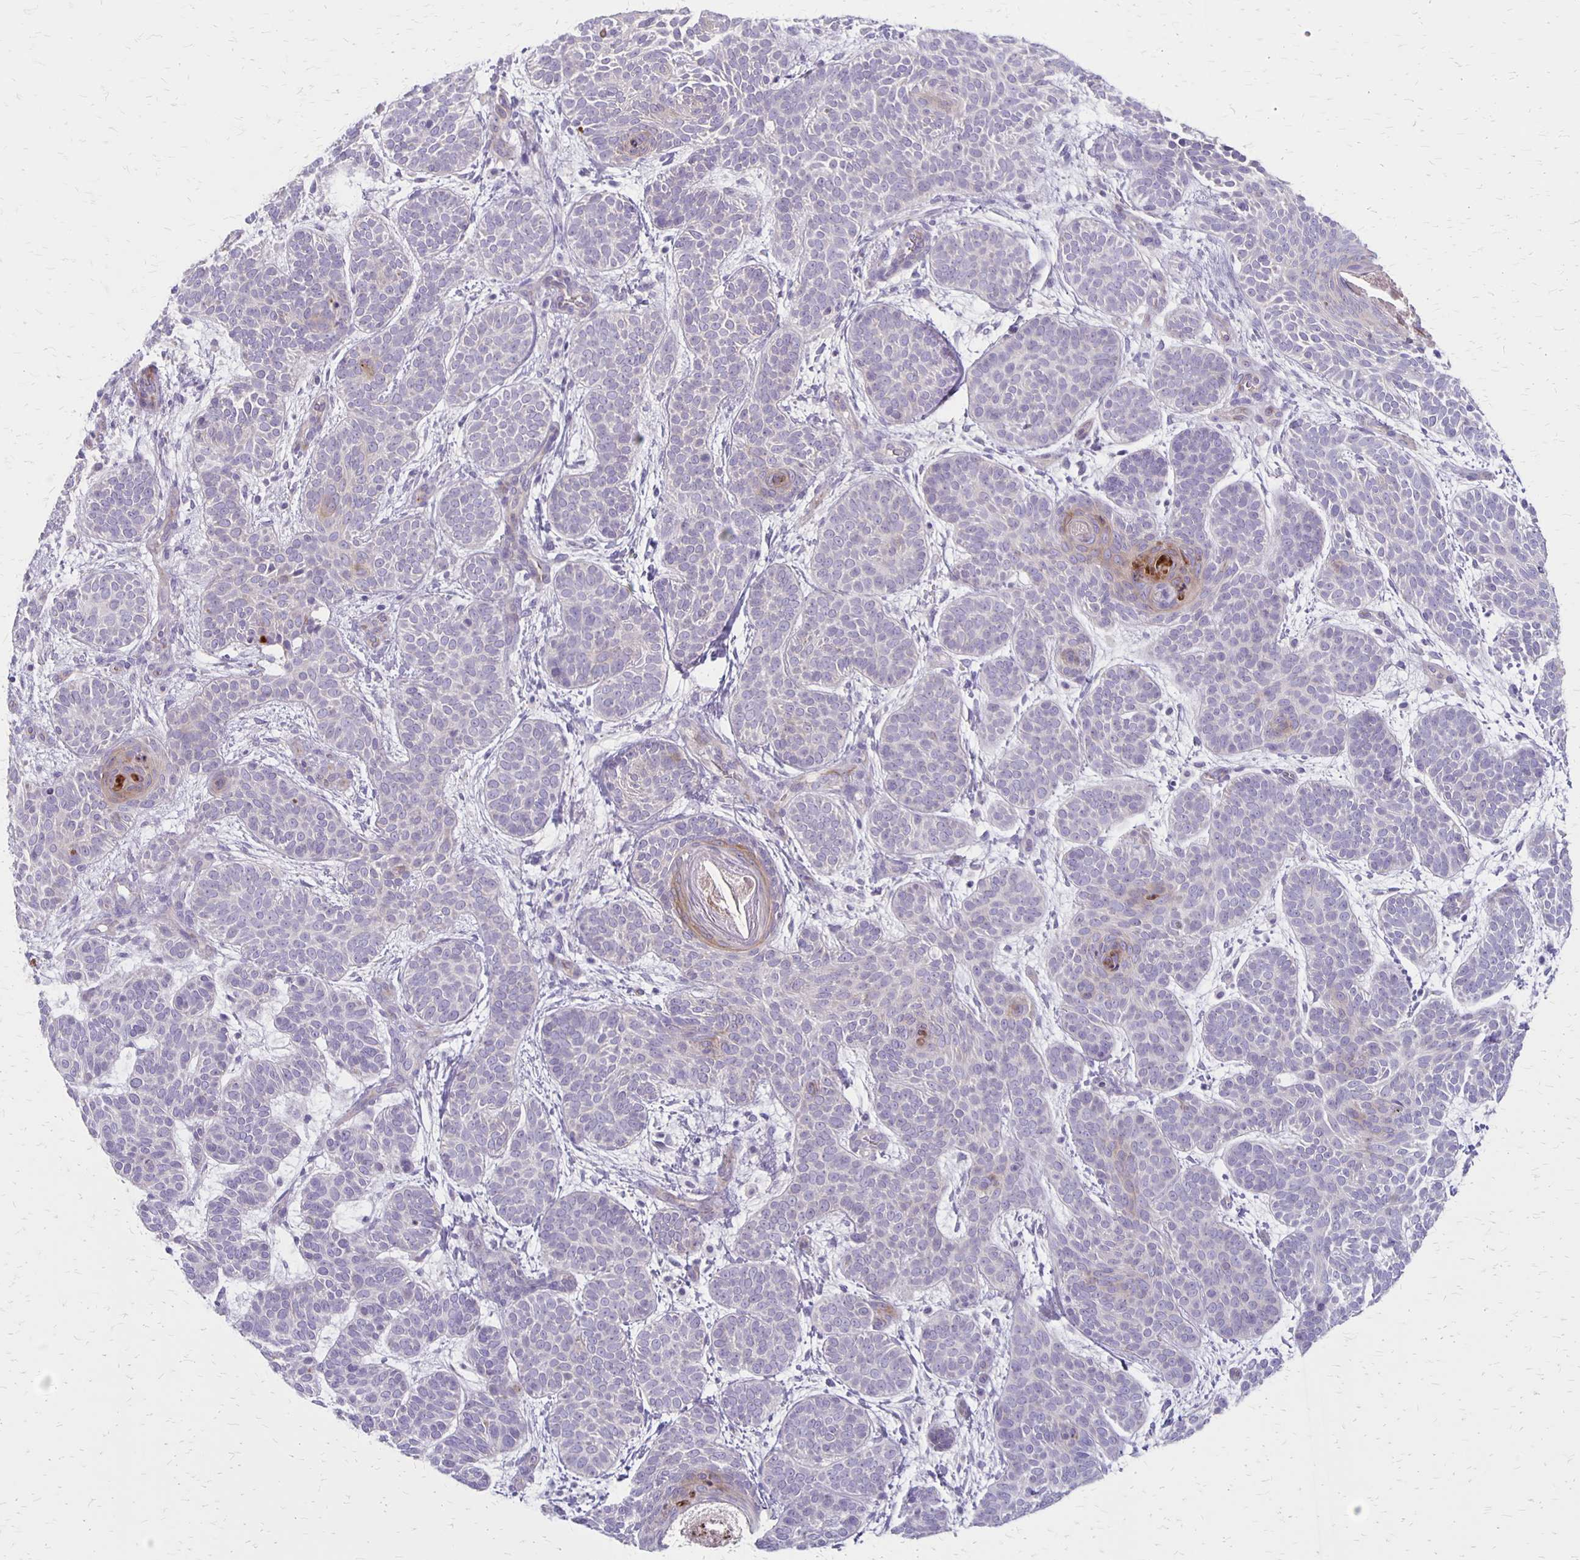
{"staining": {"intensity": "weak", "quantity": "<25%", "location": "cytoplasmic/membranous"}, "tissue": "skin cancer", "cell_type": "Tumor cells", "image_type": "cancer", "snomed": [{"axis": "morphology", "description": "Basal cell carcinoma"}, {"axis": "topography", "description": "Skin"}], "caption": "Protein analysis of skin cancer reveals no significant staining in tumor cells.", "gene": "HOMER1", "patient": {"sex": "female", "age": 82}}